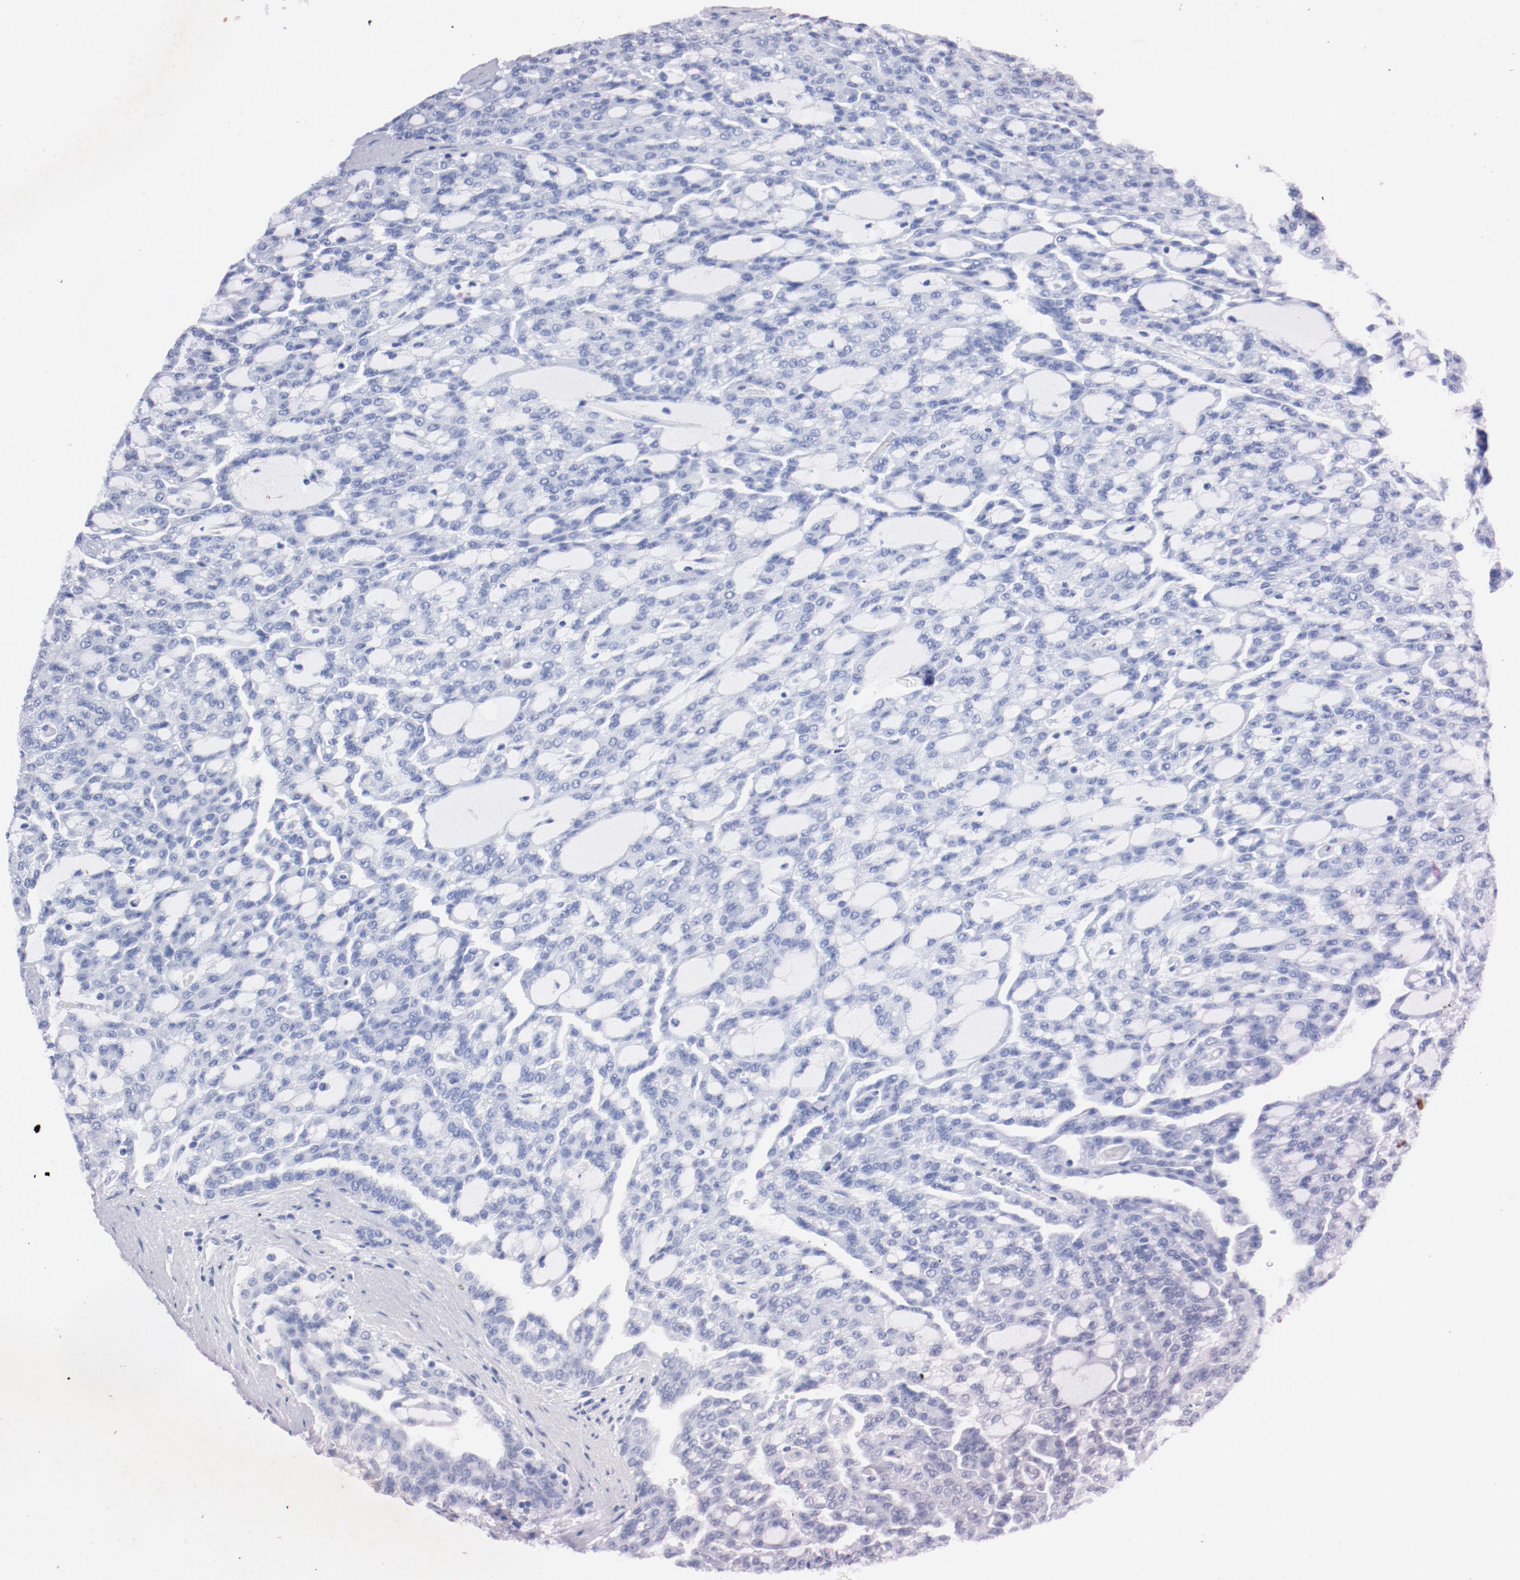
{"staining": {"intensity": "negative", "quantity": "none", "location": "none"}, "tissue": "renal cancer", "cell_type": "Tumor cells", "image_type": "cancer", "snomed": [{"axis": "morphology", "description": "Adenocarcinoma, NOS"}, {"axis": "topography", "description": "Kidney"}], "caption": "The photomicrograph demonstrates no significant positivity in tumor cells of renal cancer (adenocarcinoma). (IHC, brightfield microscopy, high magnification).", "gene": "PITPNM2", "patient": {"sex": "male", "age": 63}}